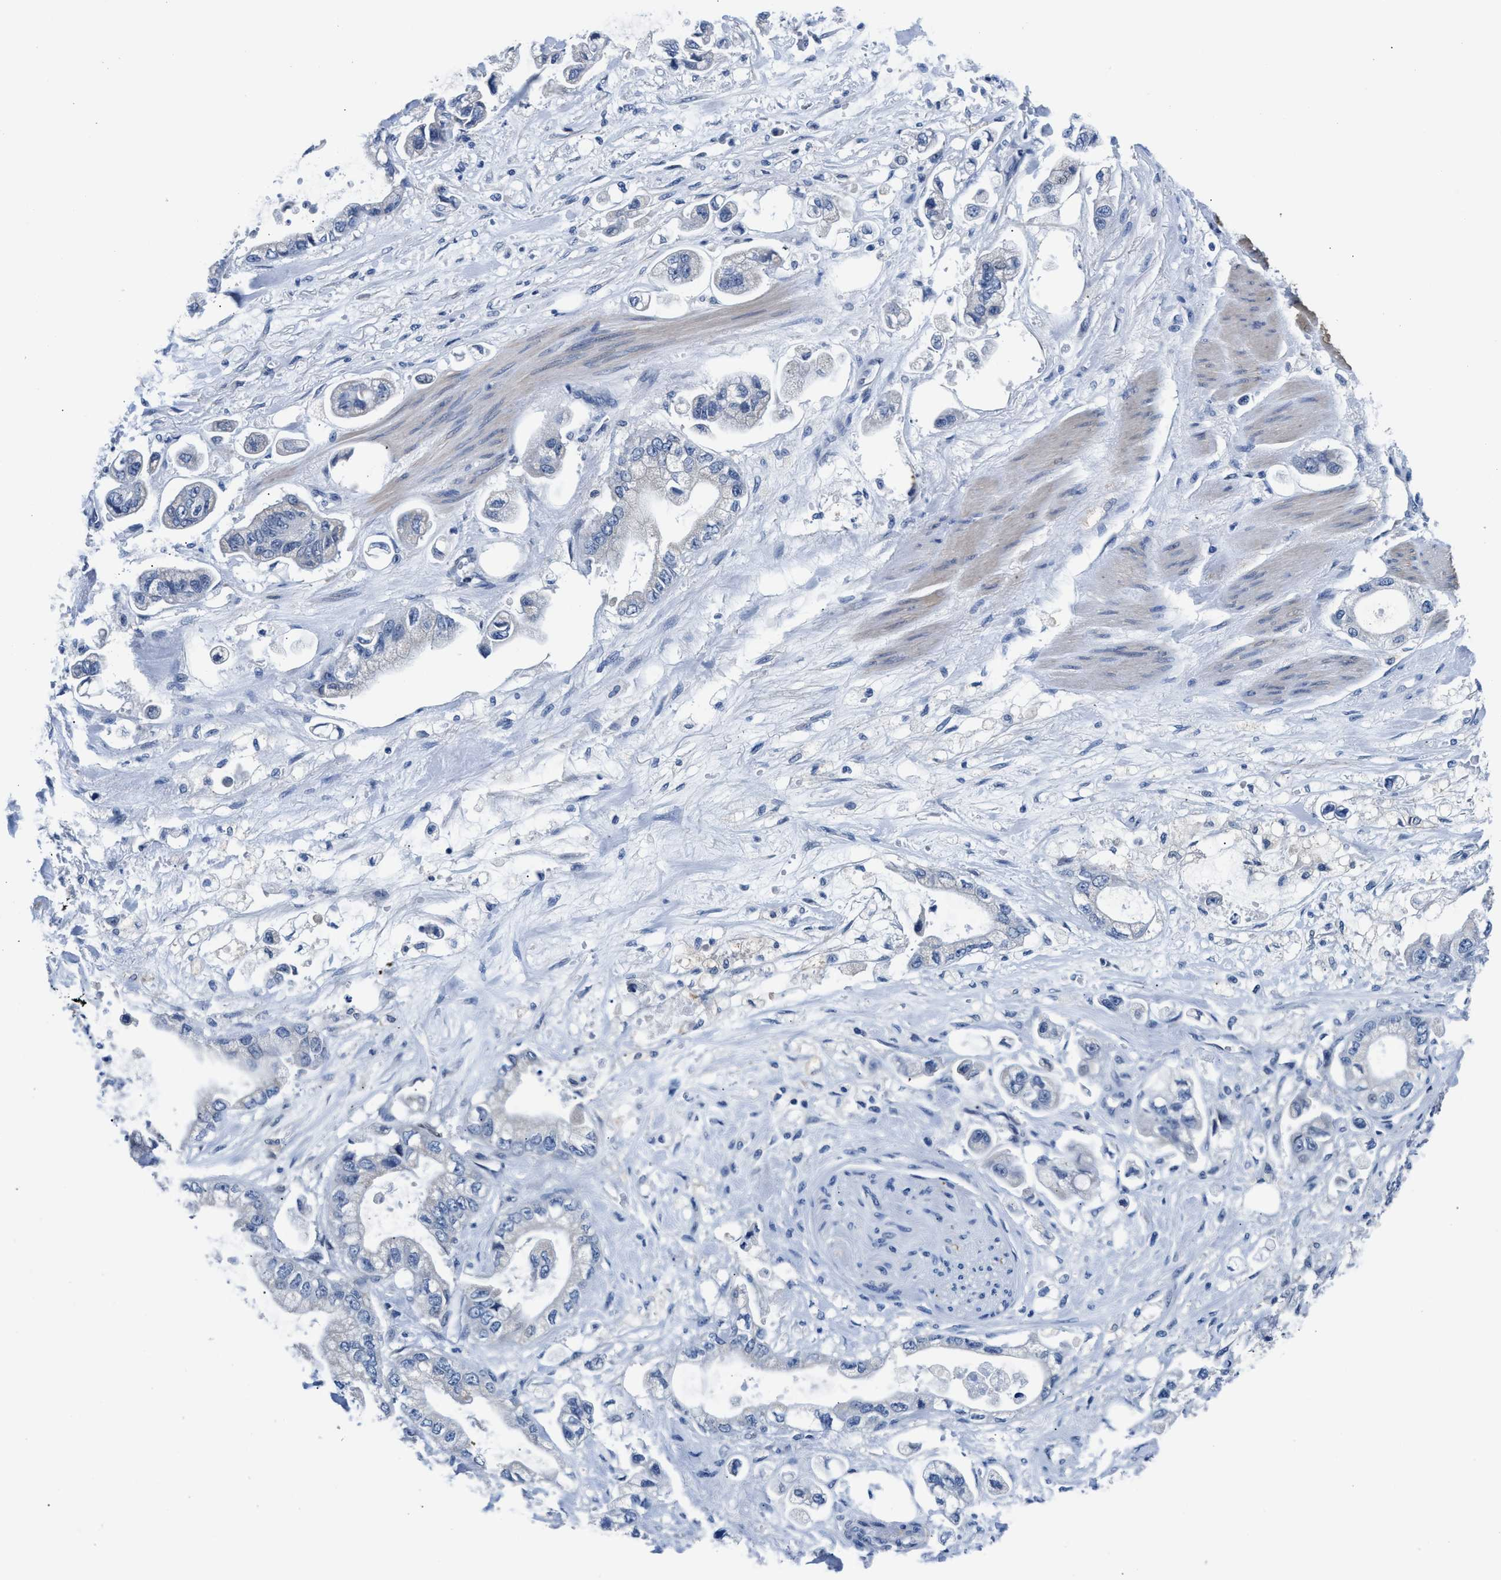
{"staining": {"intensity": "negative", "quantity": "none", "location": "none"}, "tissue": "stomach cancer", "cell_type": "Tumor cells", "image_type": "cancer", "snomed": [{"axis": "morphology", "description": "Normal tissue, NOS"}, {"axis": "morphology", "description": "Adenocarcinoma, NOS"}, {"axis": "topography", "description": "Stomach"}], "caption": "There is no significant staining in tumor cells of stomach cancer (adenocarcinoma).", "gene": "MYH3", "patient": {"sex": "male", "age": 62}}